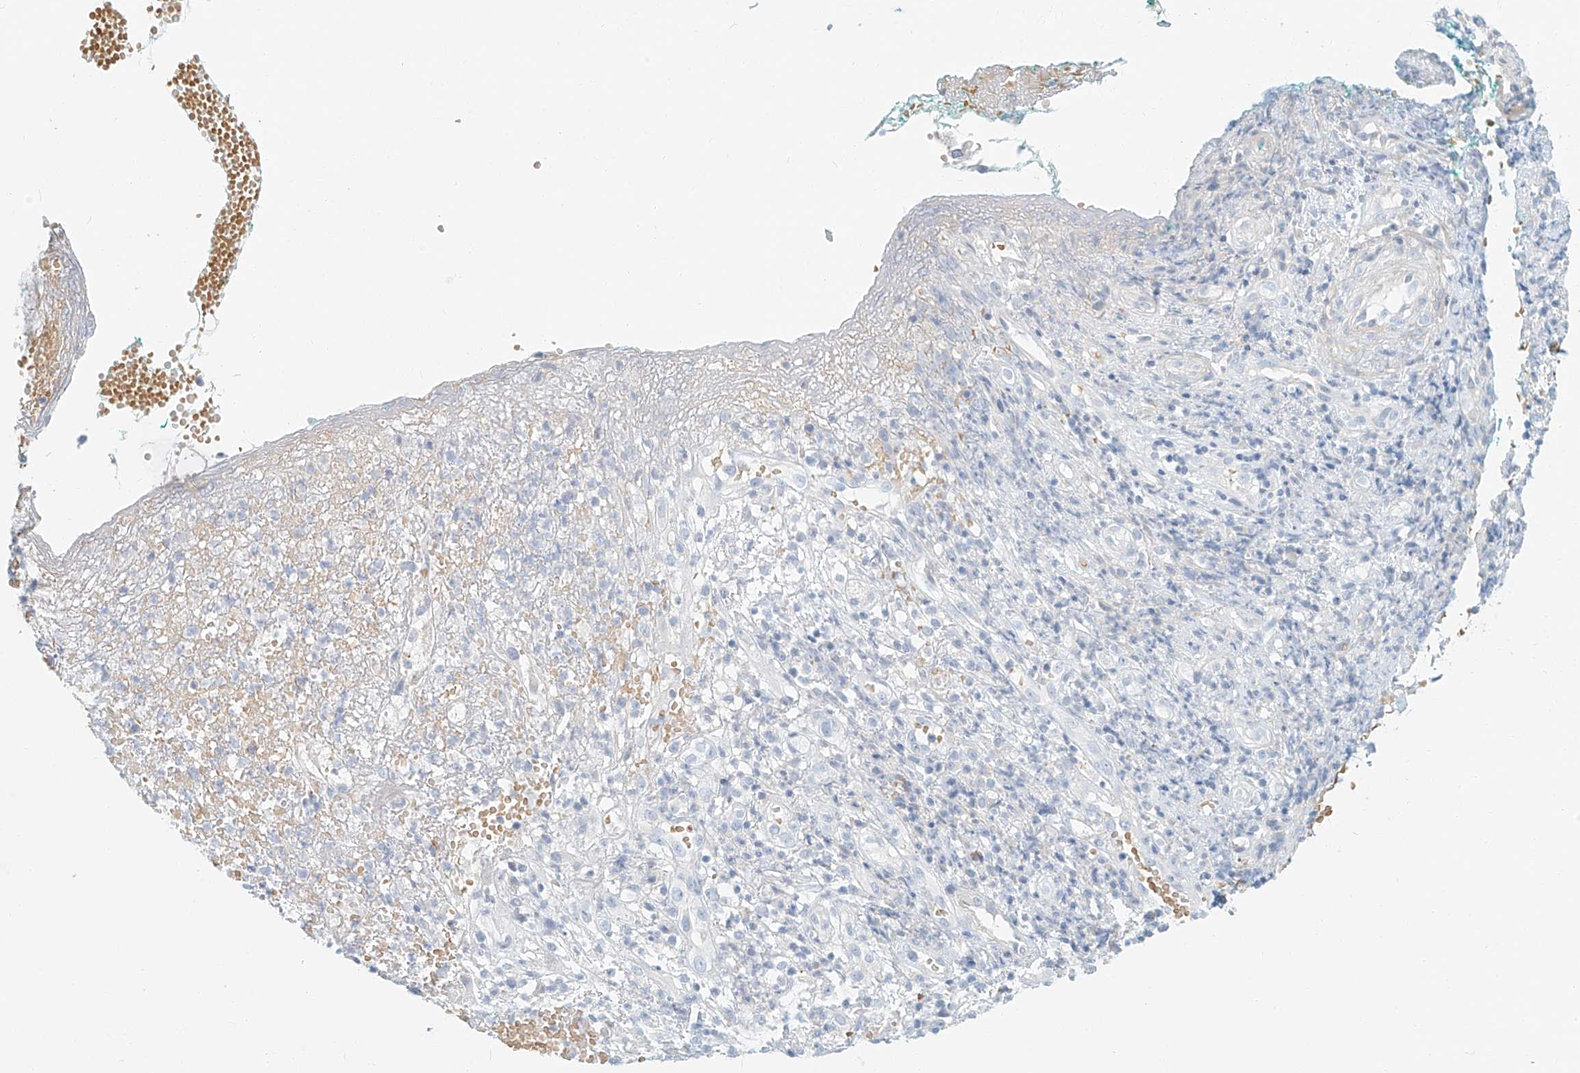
{"staining": {"intensity": "negative", "quantity": "none", "location": "none"}, "tissue": "adipose tissue", "cell_type": "Adipocytes", "image_type": "normal", "snomed": [{"axis": "morphology", "description": "Normal tissue, NOS"}, {"axis": "morphology", "description": "Basal cell carcinoma"}, {"axis": "topography", "description": "Cartilage tissue"}, {"axis": "topography", "description": "Nasopharynx"}, {"axis": "topography", "description": "Oral tissue"}], "caption": "Immunohistochemistry of benign adipose tissue demonstrates no staining in adipocytes. Nuclei are stained in blue.", "gene": "PGC", "patient": {"sex": "female", "age": 77}}